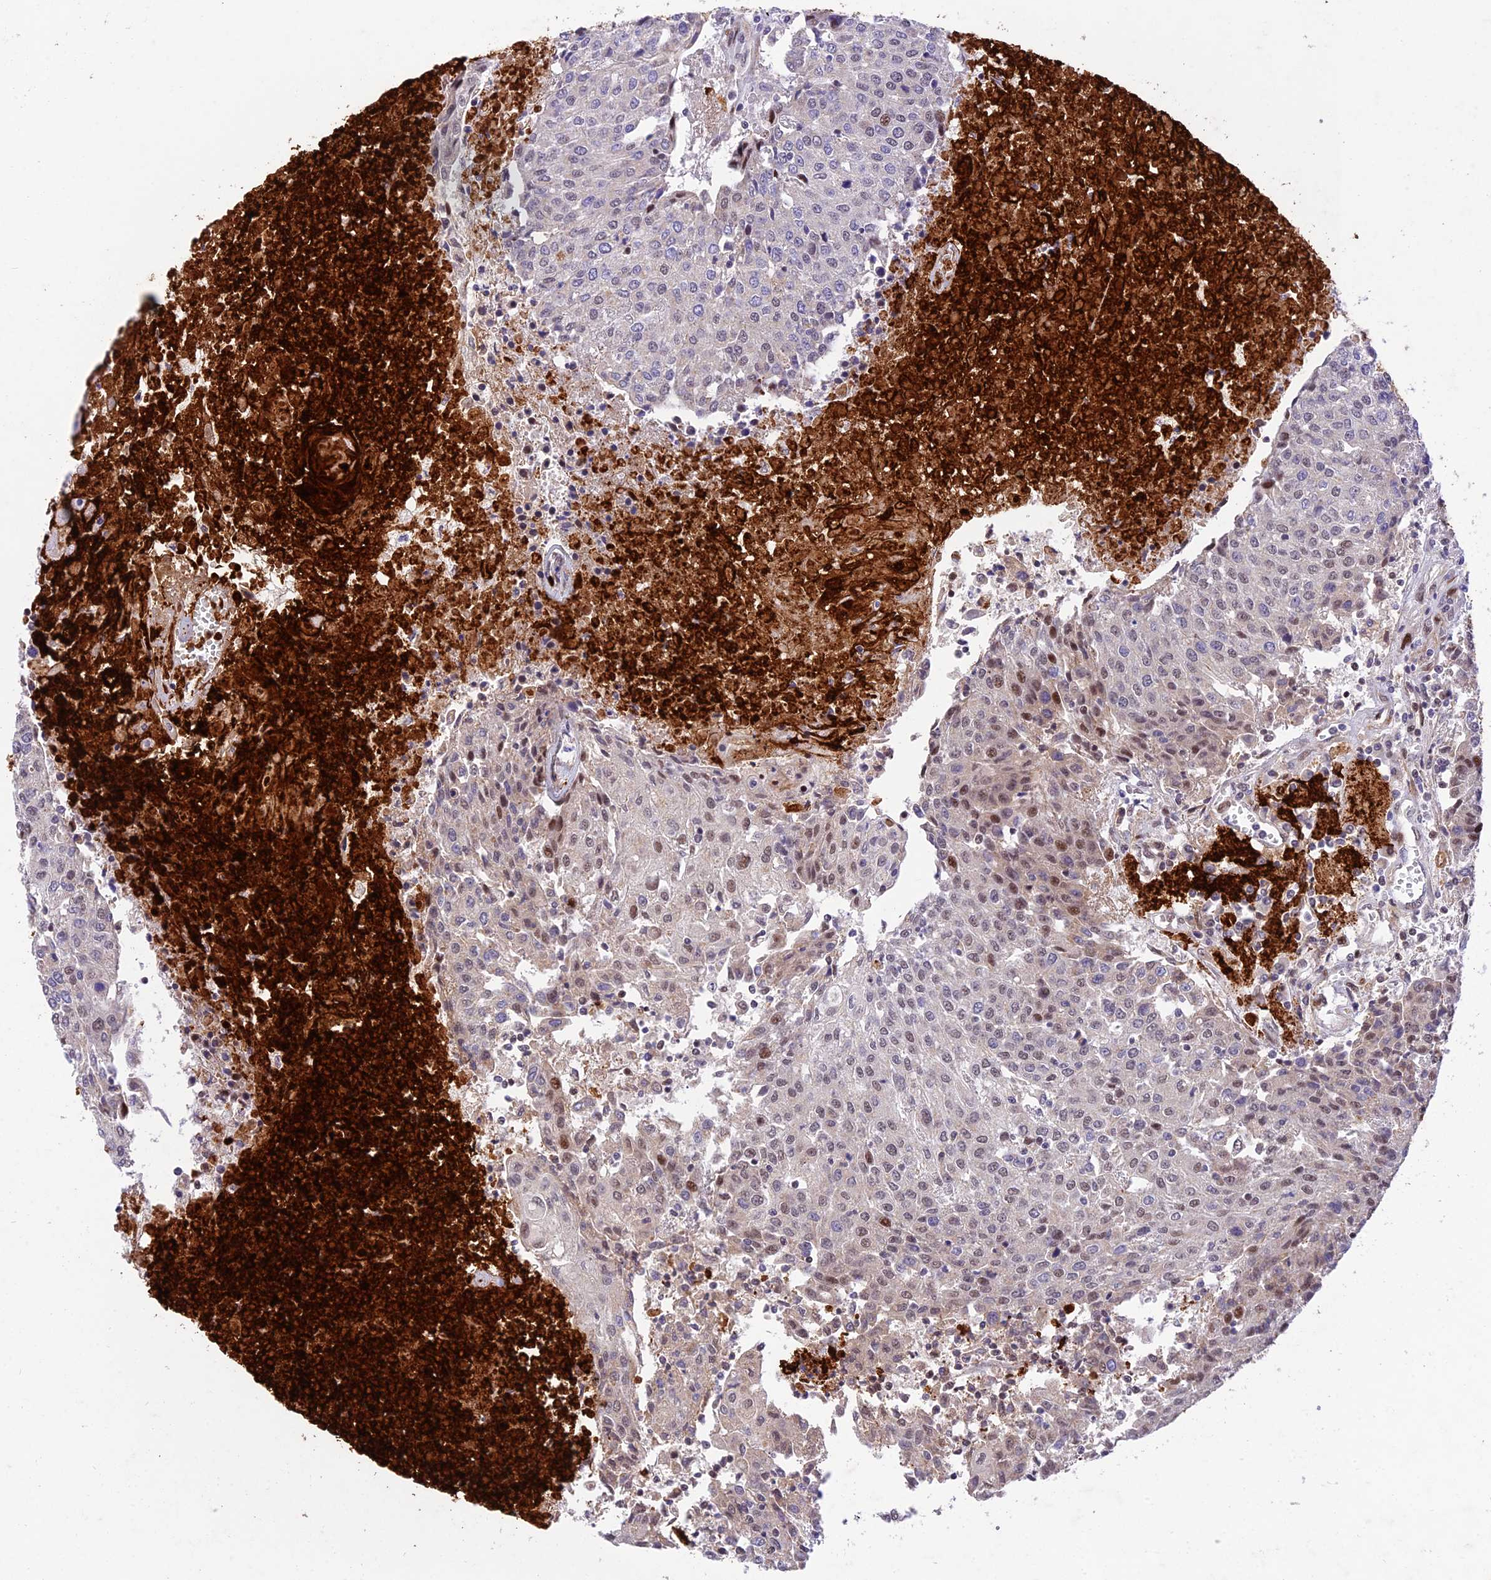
{"staining": {"intensity": "moderate", "quantity": "<25%", "location": "nuclear"}, "tissue": "urothelial cancer", "cell_type": "Tumor cells", "image_type": "cancer", "snomed": [{"axis": "morphology", "description": "Urothelial carcinoma, High grade"}, {"axis": "topography", "description": "Urinary bladder"}], "caption": "The histopathology image displays staining of urothelial carcinoma (high-grade), revealing moderate nuclear protein expression (brown color) within tumor cells. Using DAB (3,3'-diaminobenzidine) (brown) and hematoxylin (blue) stains, captured at high magnification using brightfield microscopy.", "gene": "WDR55", "patient": {"sex": "female", "age": 85}}